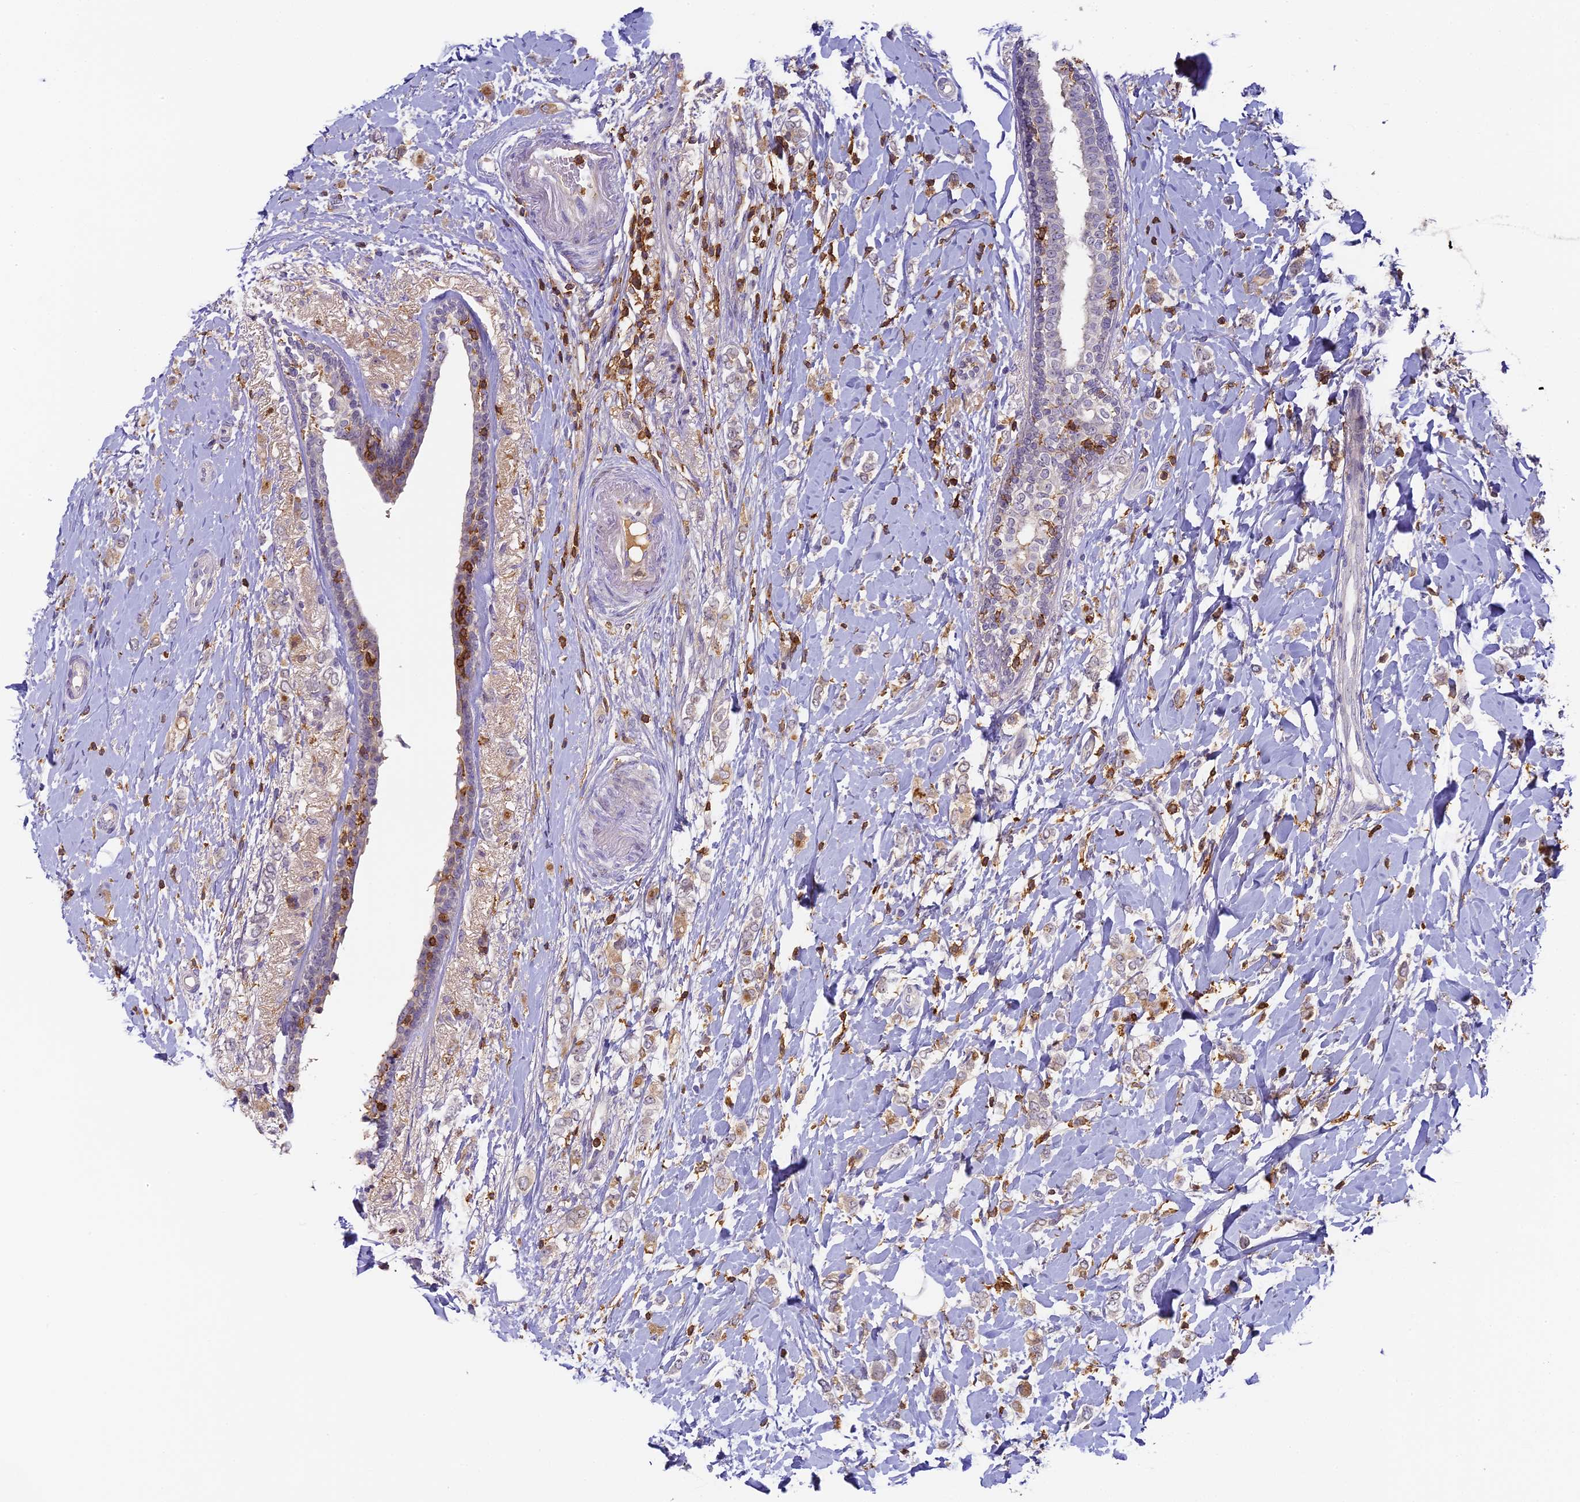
{"staining": {"intensity": "weak", "quantity": "<25%", "location": "cytoplasmic/membranous"}, "tissue": "breast cancer", "cell_type": "Tumor cells", "image_type": "cancer", "snomed": [{"axis": "morphology", "description": "Normal tissue, NOS"}, {"axis": "morphology", "description": "Lobular carcinoma"}, {"axis": "topography", "description": "Breast"}], "caption": "This micrograph is of breast lobular carcinoma stained with immunohistochemistry to label a protein in brown with the nuclei are counter-stained blue. There is no staining in tumor cells. The staining is performed using DAB (3,3'-diaminobenzidine) brown chromogen with nuclei counter-stained in using hematoxylin.", "gene": "FYB1", "patient": {"sex": "female", "age": 47}}